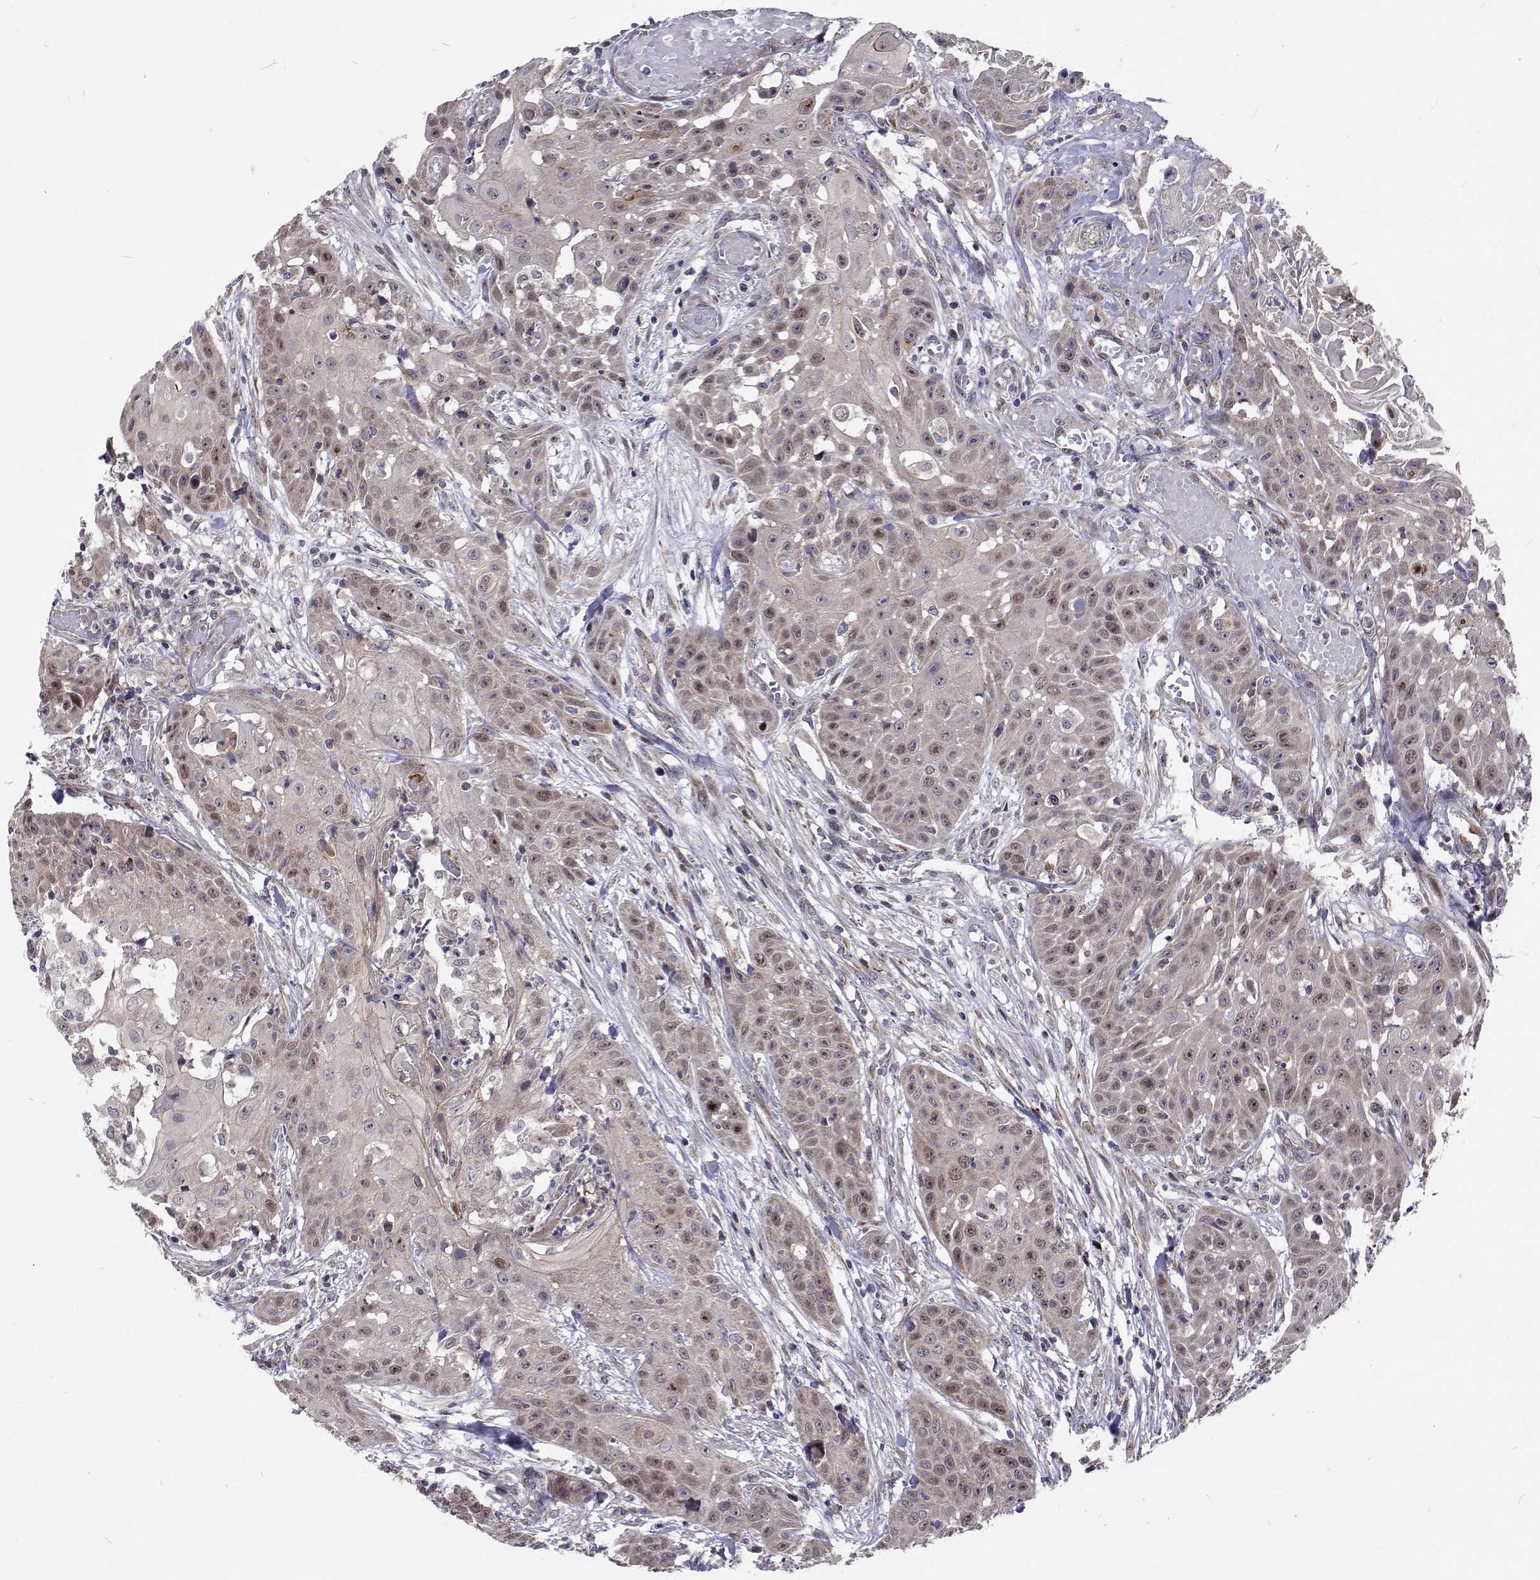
{"staining": {"intensity": "weak", "quantity": "<25%", "location": "cytoplasmic/membranous,nuclear"}, "tissue": "head and neck cancer", "cell_type": "Tumor cells", "image_type": "cancer", "snomed": [{"axis": "morphology", "description": "Squamous cell carcinoma, NOS"}, {"axis": "topography", "description": "Oral tissue"}, {"axis": "topography", "description": "Head-Neck"}], "caption": "Immunohistochemistry (IHC) histopathology image of head and neck squamous cell carcinoma stained for a protein (brown), which reveals no staining in tumor cells.", "gene": "DHTKD1", "patient": {"sex": "female", "age": 55}}